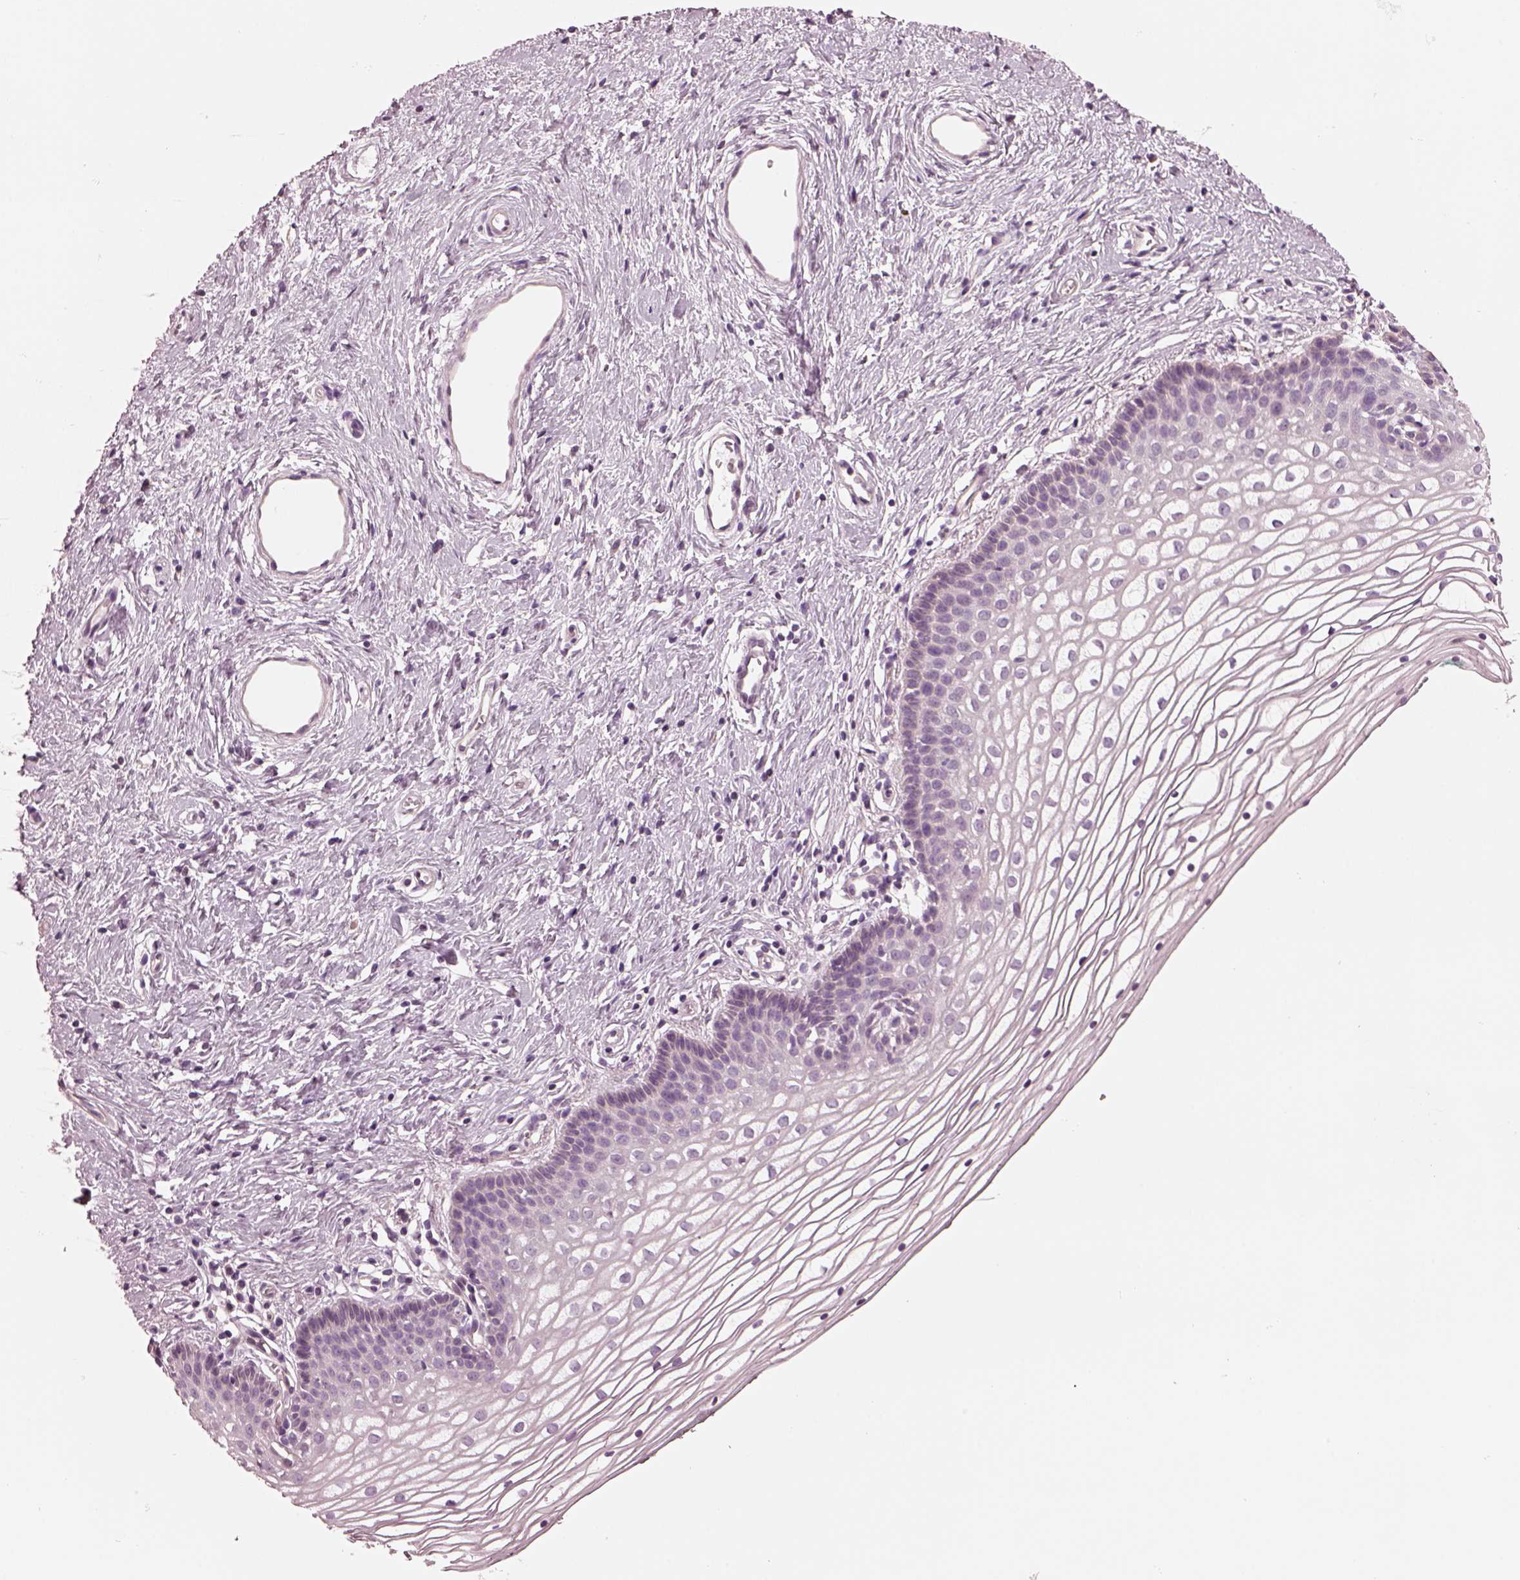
{"staining": {"intensity": "negative", "quantity": "none", "location": "none"}, "tissue": "vagina", "cell_type": "Squamous epithelial cells", "image_type": "normal", "snomed": [{"axis": "morphology", "description": "Normal tissue, NOS"}, {"axis": "topography", "description": "Vagina"}], "caption": "There is no significant staining in squamous epithelial cells of vagina. (IHC, brightfield microscopy, high magnification).", "gene": "ODAD1", "patient": {"sex": "female", "age": 36}}